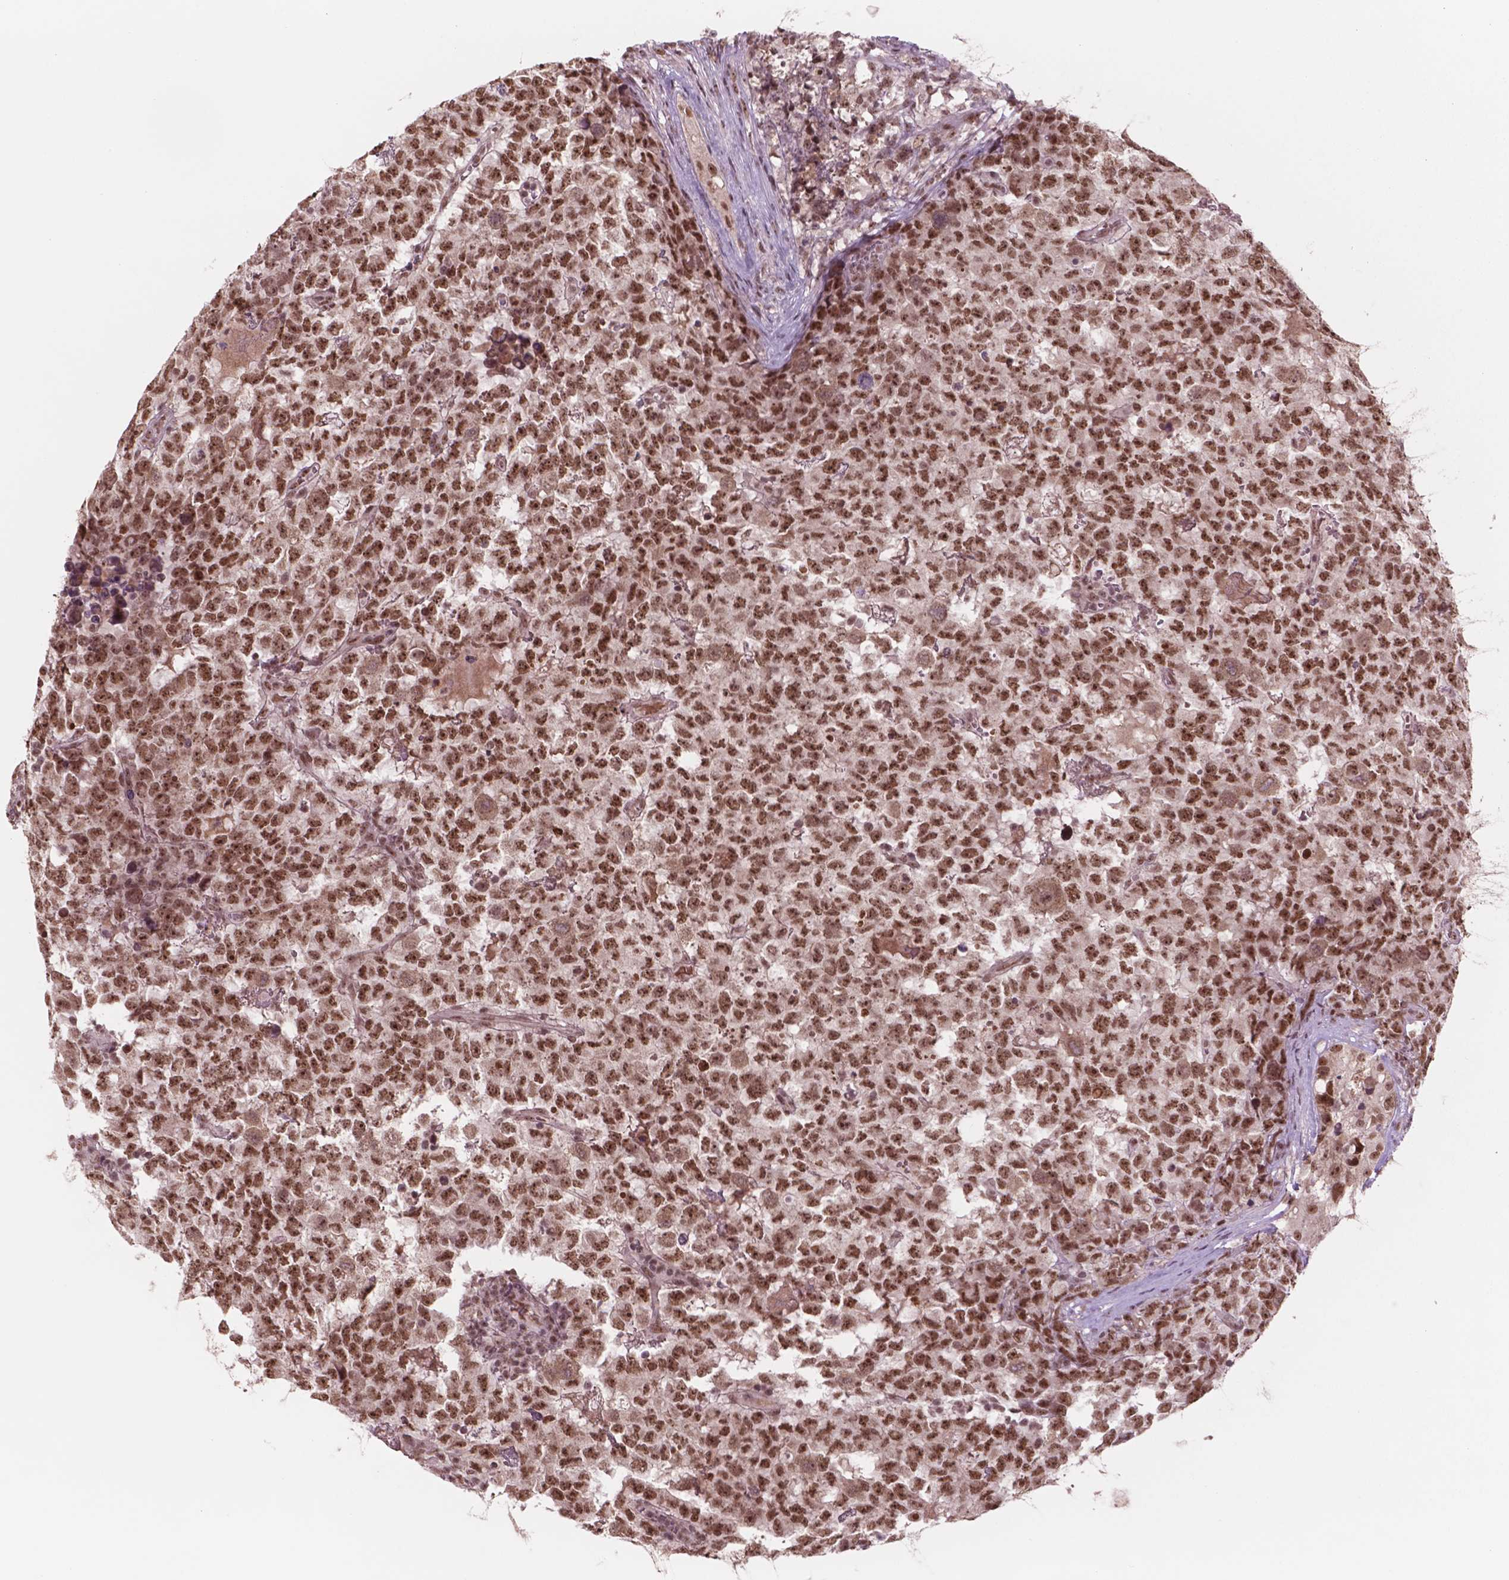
{"staining": {"intensity": "strong", "quantity": ">75%", "location": "nuclear"}, "tissue": "testis cancer", "cell_type": "Tumor cells", "image_type": "cancer", "snomed": [{"axis": "morphology", "description": "Carcinoma, Embryonal, NOS"}, {"axis": "topography", "description": "Testis"}], "caption": "Immunohistochemistry micrograph of neoplastic tissue: testis embryonal carcinoma stained using immunohistochemistry shows high levels of strong protein expression localized specifically in the nuclear of tumor cells, appearing as a nuclear brown color.", "gene": "POLR2E", "patient": {"sex": "male", "age": 23}}